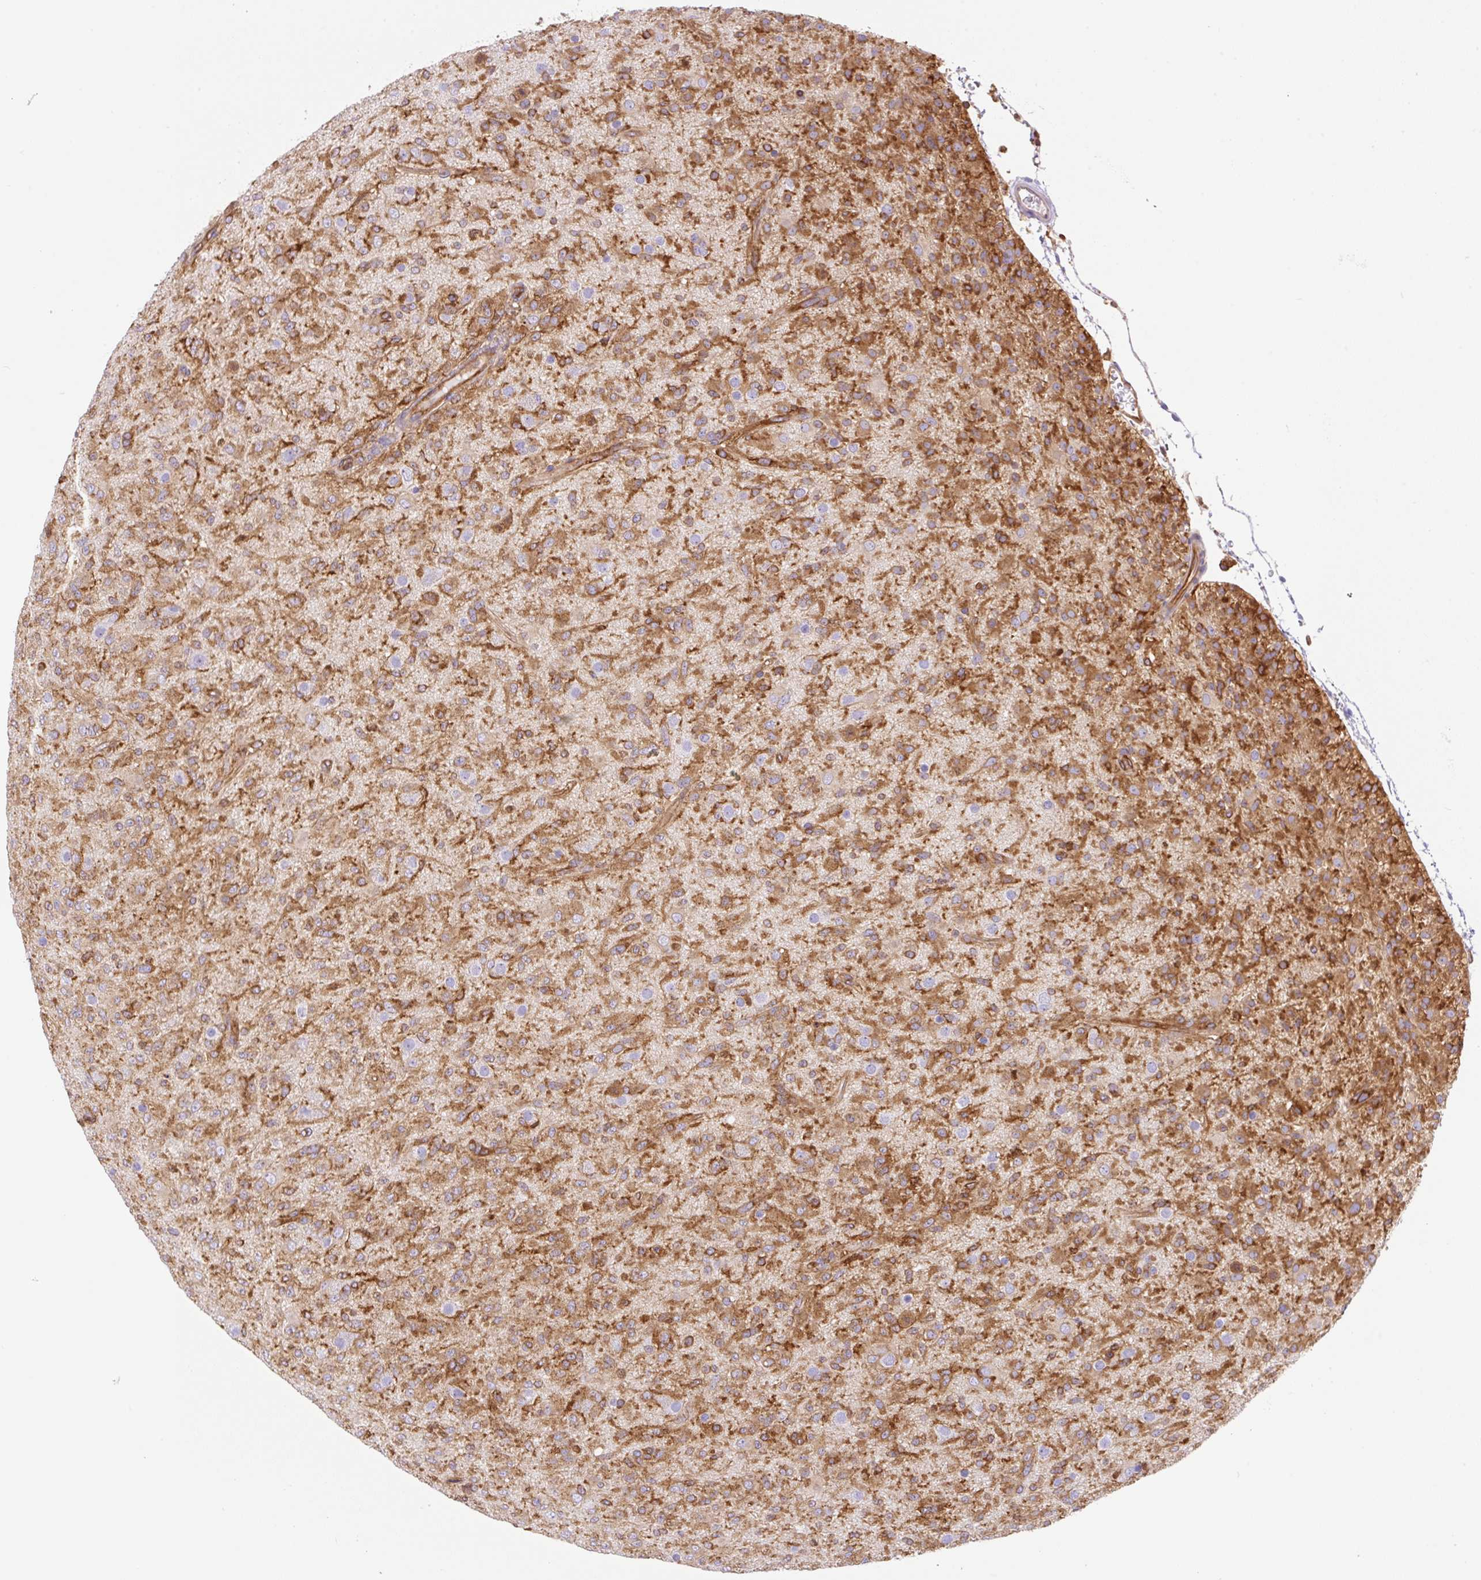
{"staining": {"intensity": "moderate", "quantity": ">75%", "location": "cytoplasmic/membranous"}, "tissue": "glioma", "cell_type": "Tumor cells", "image_type": "cancer", "snomed": [{"axis": "morphology", "description": "Glioma, malignant, Low grade"}, {"axis": "topography", "description": "Brain"}], "caption": "Brown immunohistochemical staining in glioma exhibits moderate cytoplasmic/membranous expression in approximately >75% of tumor cells.", "gene": "DNM2", "patient": {"sex": "male", "age": 65}}